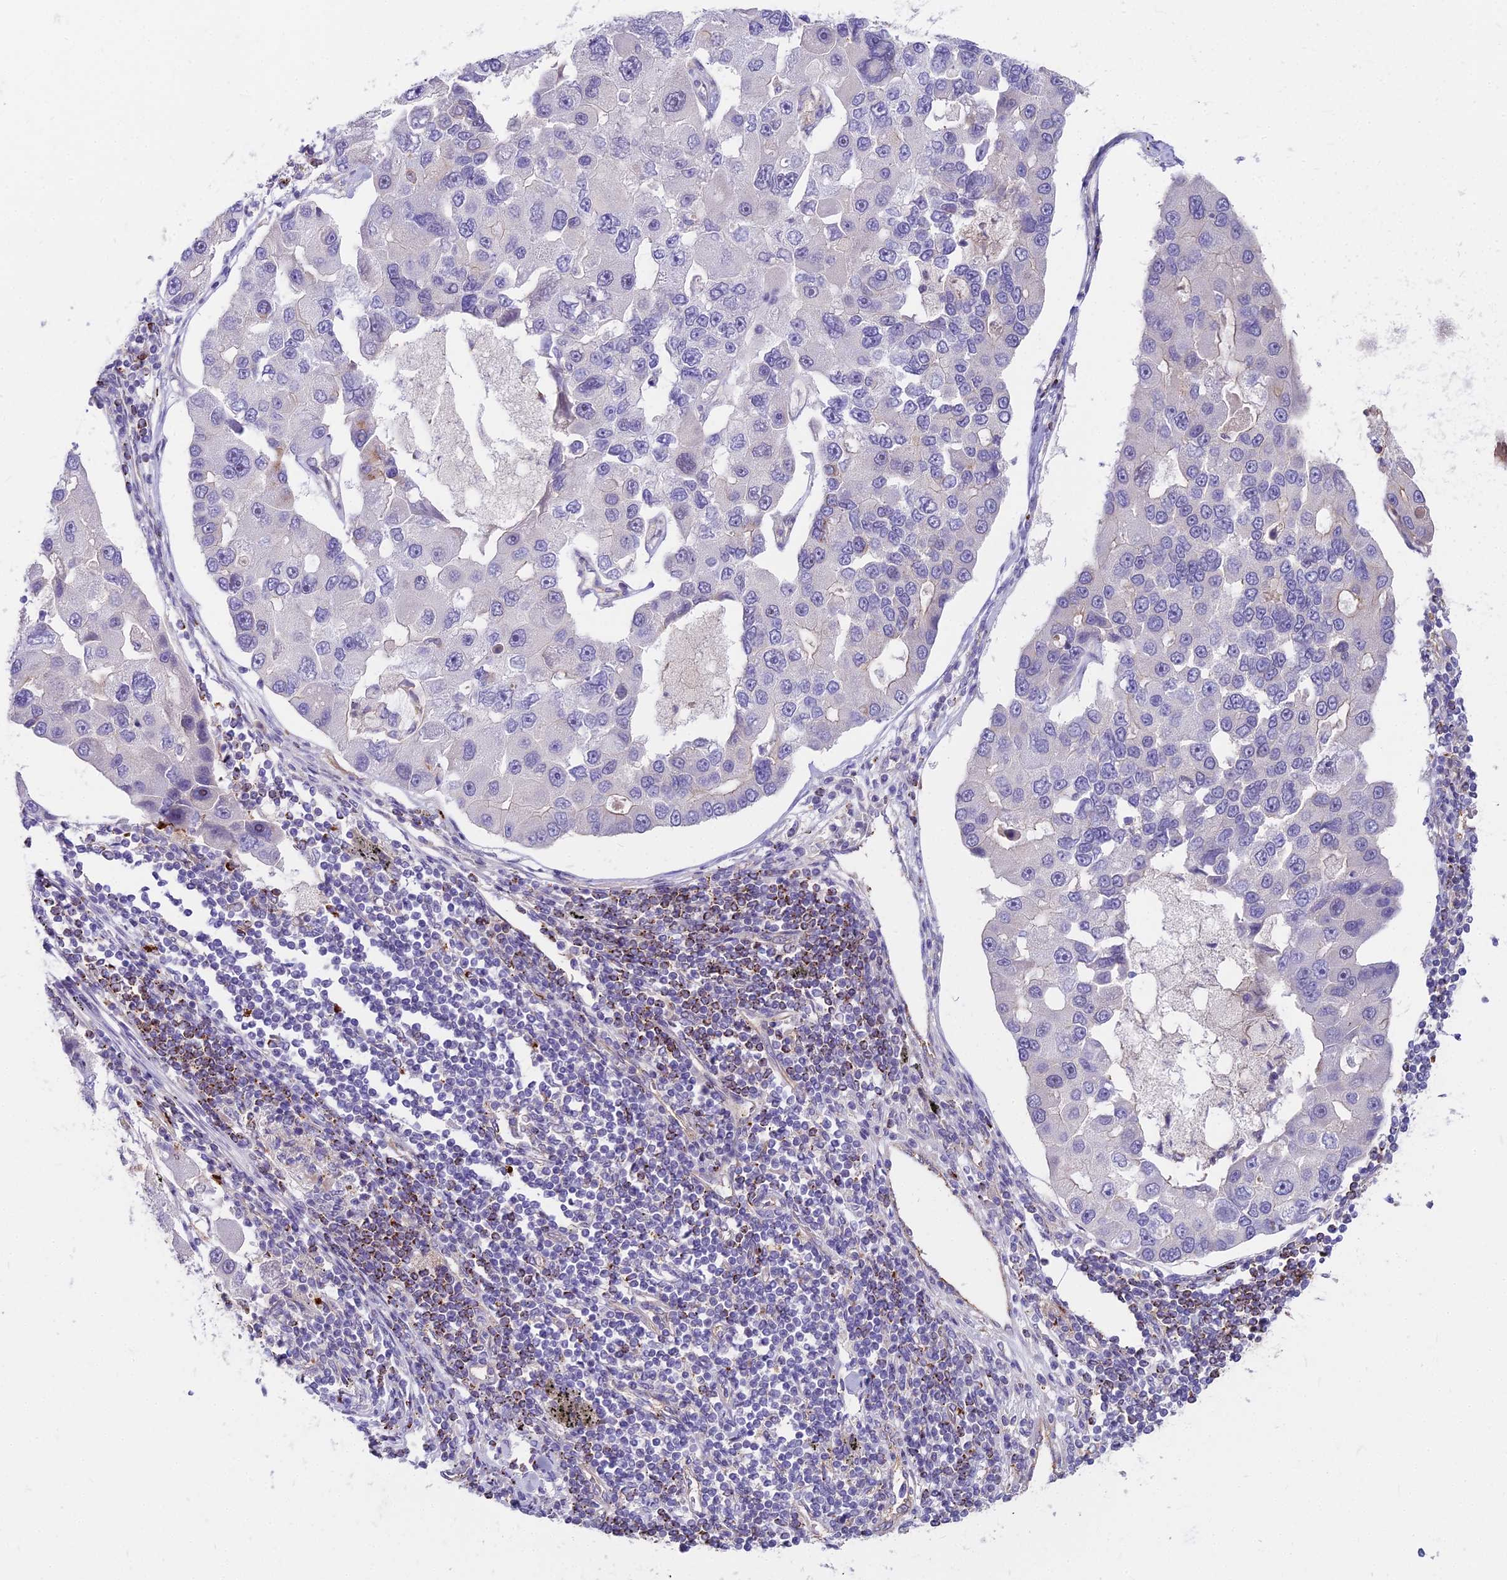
{"staining": {"intensity": "negative", "quantity": "none", "location": "none"}, "tissue": "lung cancer", "cell_type": "Tumor cells", "image_type": "cancer", "snomed": [{"axis": "morphology", "description": "Adenocarcinoma, NOS"}, {"axis": "topography", "description": "Lung"}], "caption": "Lung adenocarcinoma was stained to show a protein in brown. There is no significant staining in tumor cells.", "gene": "HLA-DOA", "patient": {"sex": "female", "age": 54}}